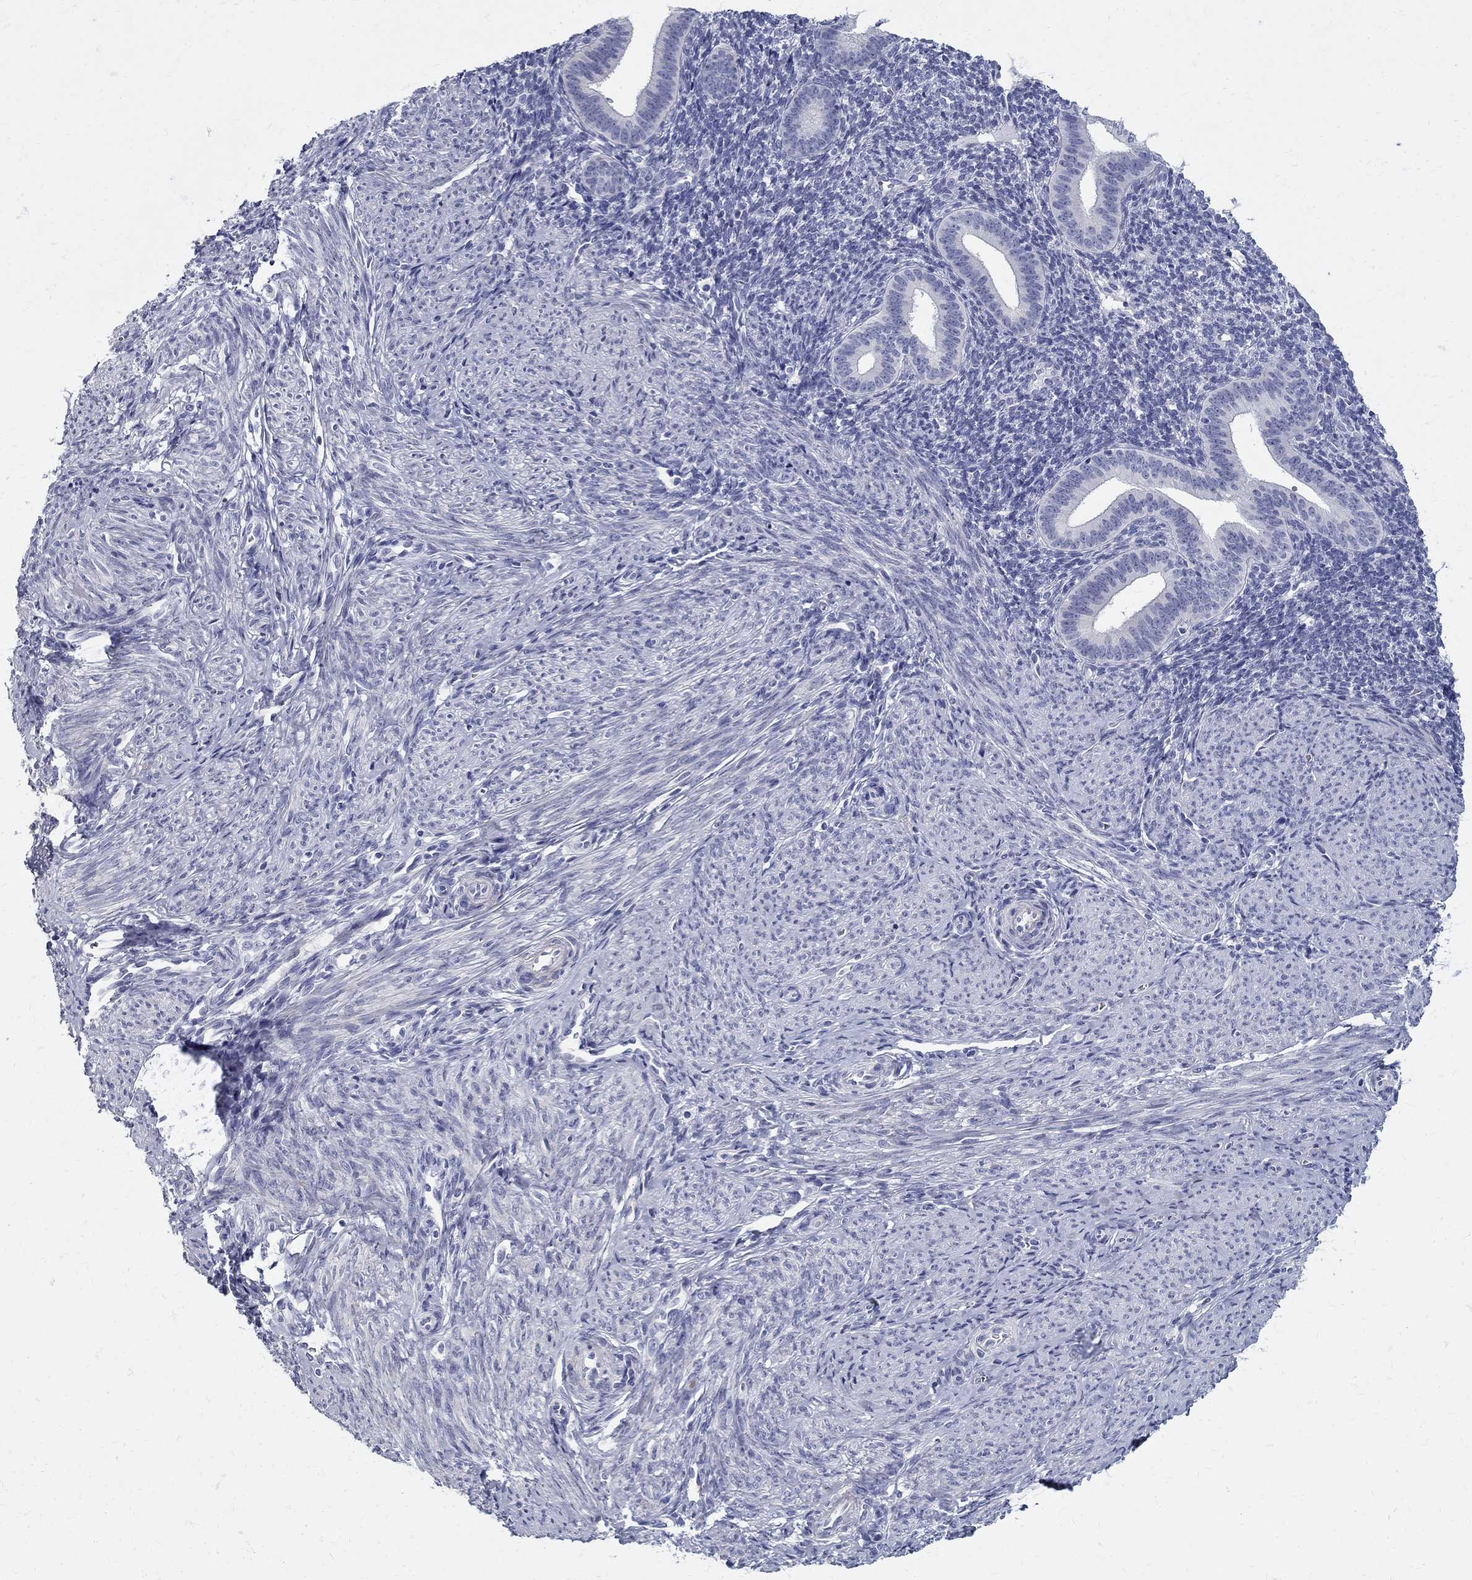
{"staining": {"intensity": "negative", "quantity": "none", "location": "none"}, "tissue": "endometrium", "cell_type": "Cells in endometrial stroma", "image_type": "normal", "snomed": [{"axis": "morphology", "description": "Normal tissue, NOS"}, {"axis": "topography", "description": "Endometrium"}], "caption": "An immunohistochemistry histopathology image of unremarkable endometrium is shown. There is no staining in cells in endometrial stroma of endometrium.", "gene": "TGM4", "patient": {"sex": "female", "age": 40}}